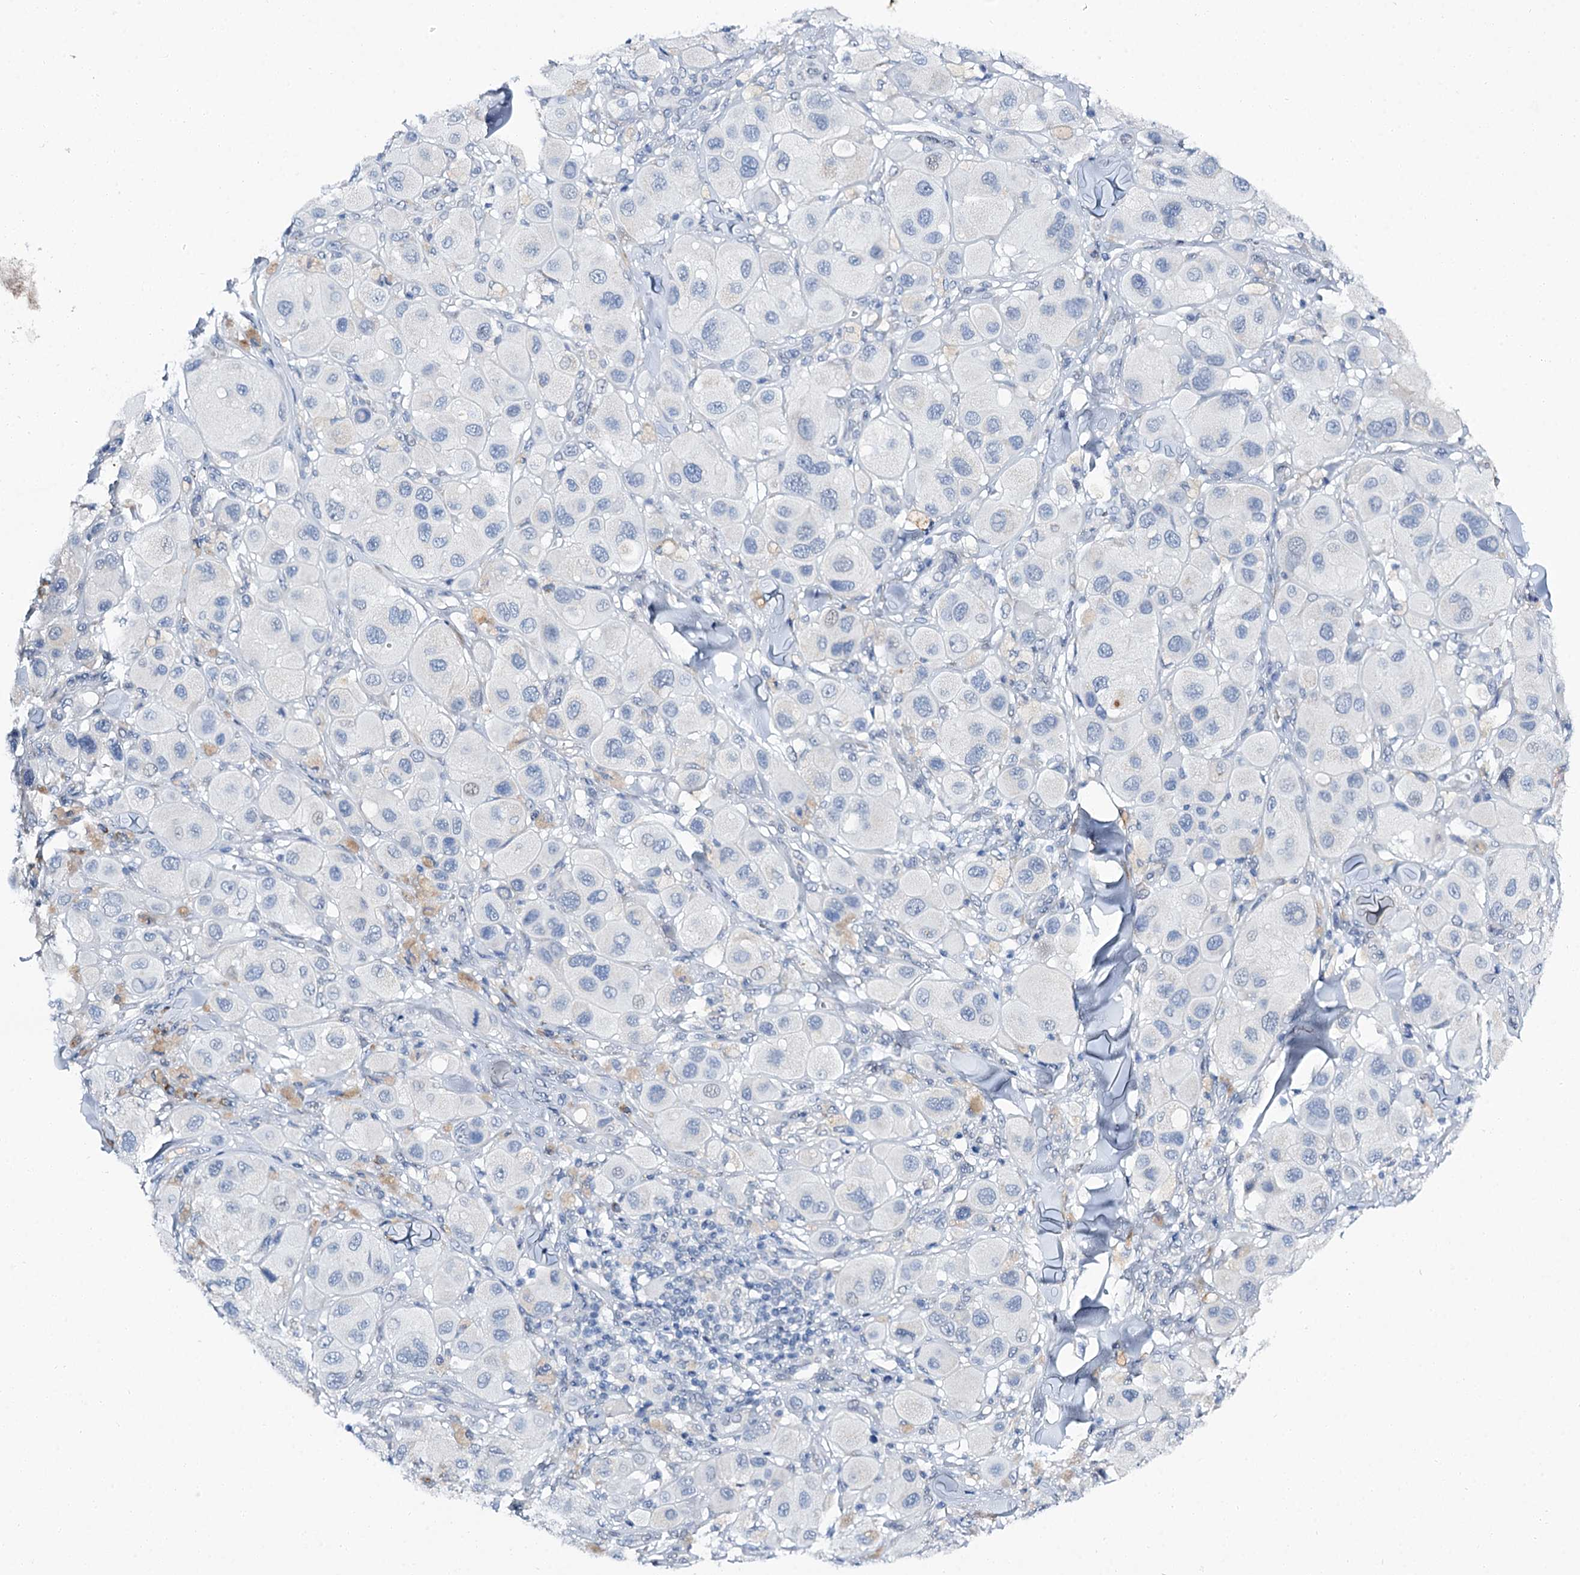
{"staining": {"intensity": "negative", "quantity": "none", "location": "none"}, "tissue": "melanoma", "cell_type": "Tumor cells", "image_type": "cancer", "snomed": [{"axis": "morphology", "description": "Malignant melanoma, Metastatic site"}, {"axis": "topography", "description": "Skin"}], "caption": "Melanoma was stained to show a protein in brown. There is no significant staining in tumor cells. The staining is performed using DAB brown chromogen with nuclei counter-stained in using hematoxylin.", "gene": "SPATS2", "patient": {"sex": "male", "age": 41}}